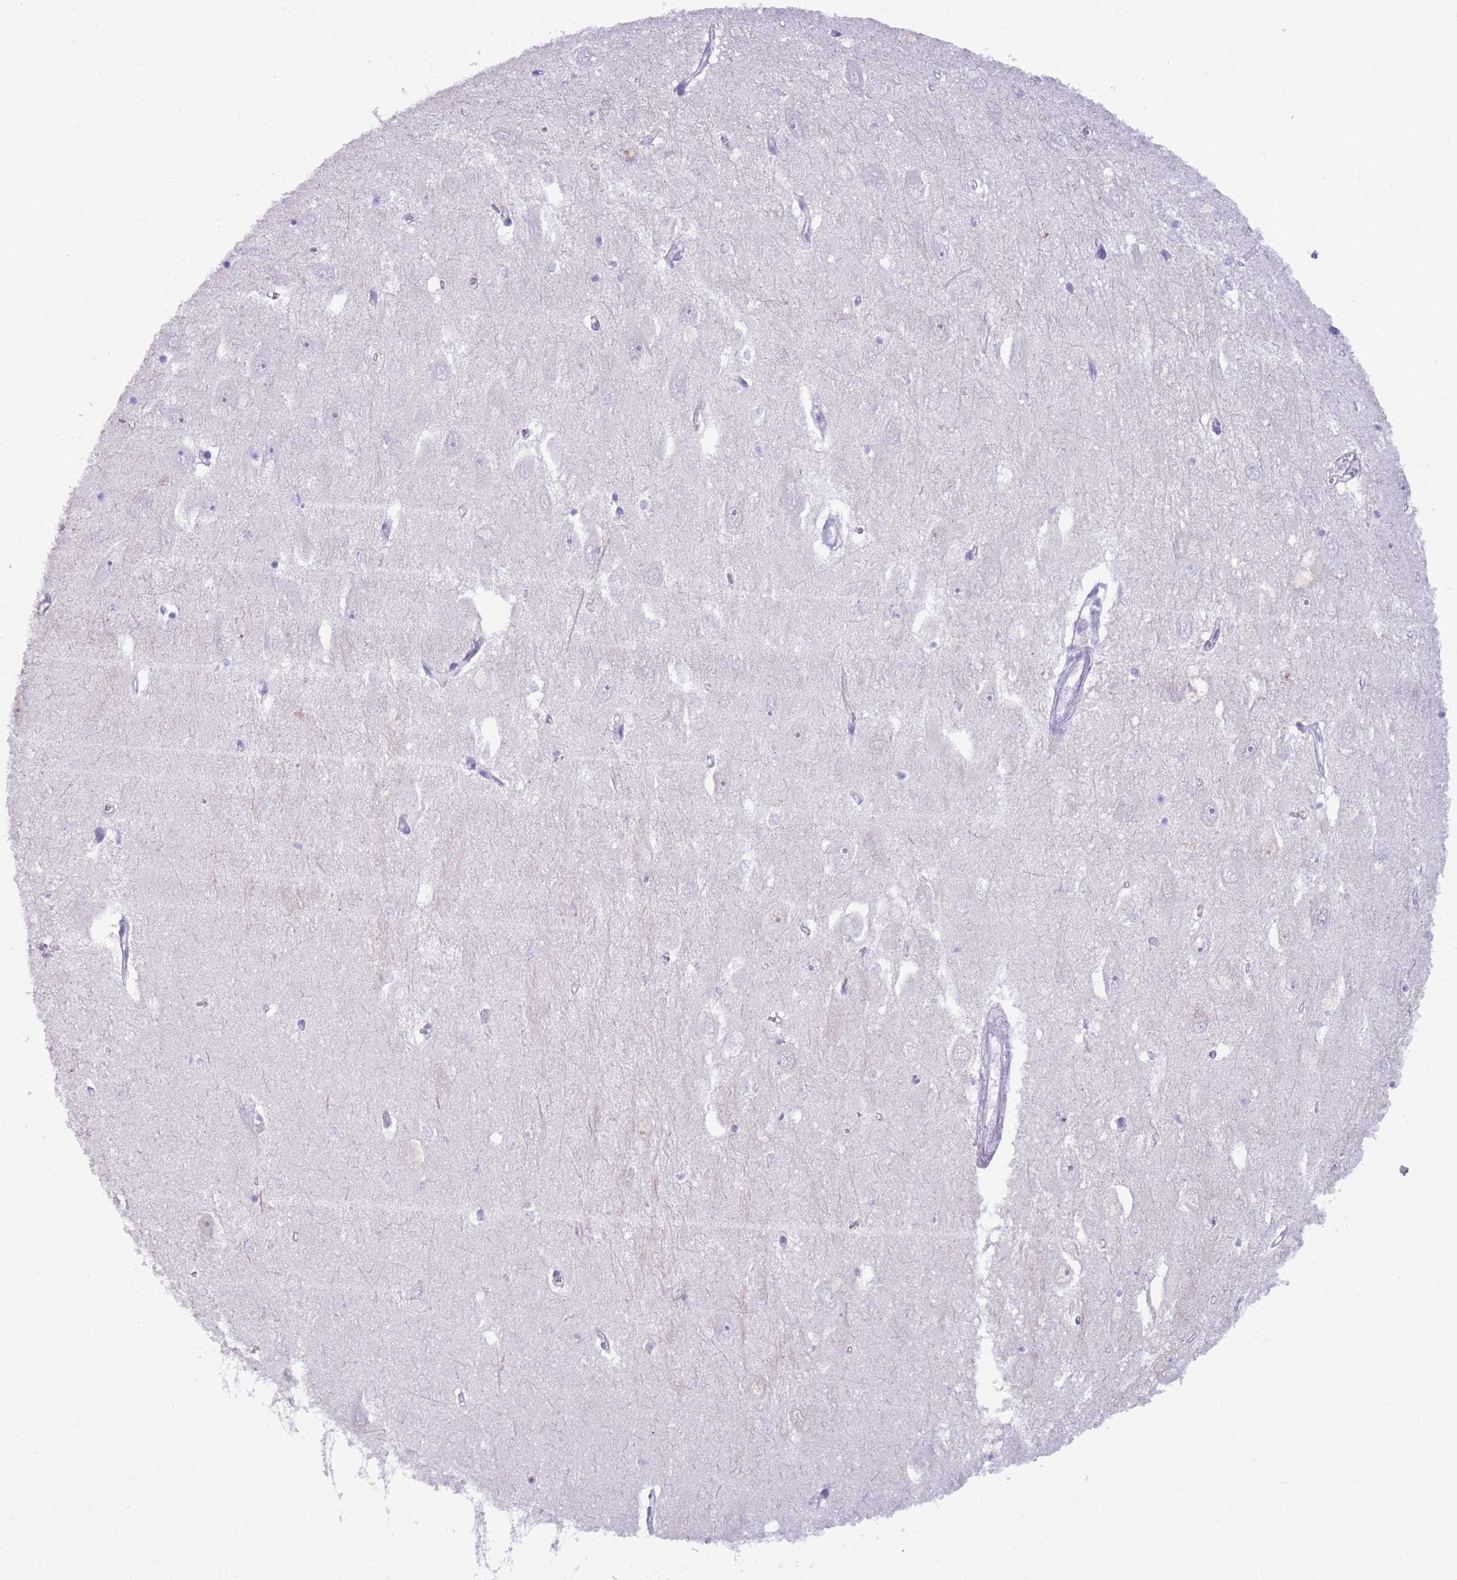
{"staining": {"intensity": "negative", "quantity": "none", "location": "none"}, "tissue": "hippocampus", "cell_type": "Glial cells", "image_type": "normal", "snomed": [{"axis": "morphology", "description": "Normal tissue, NOS"}, {"axis": "topography", "description": "Hippocampus"}], "caption": "A histopathology image of human hippocampus is negative for staining in glial cells. (DAB immunohistochemistry with hematoxylin counter stain).", "gene": "NBPF4", "patient": {"sex": "female", "age": 64}}